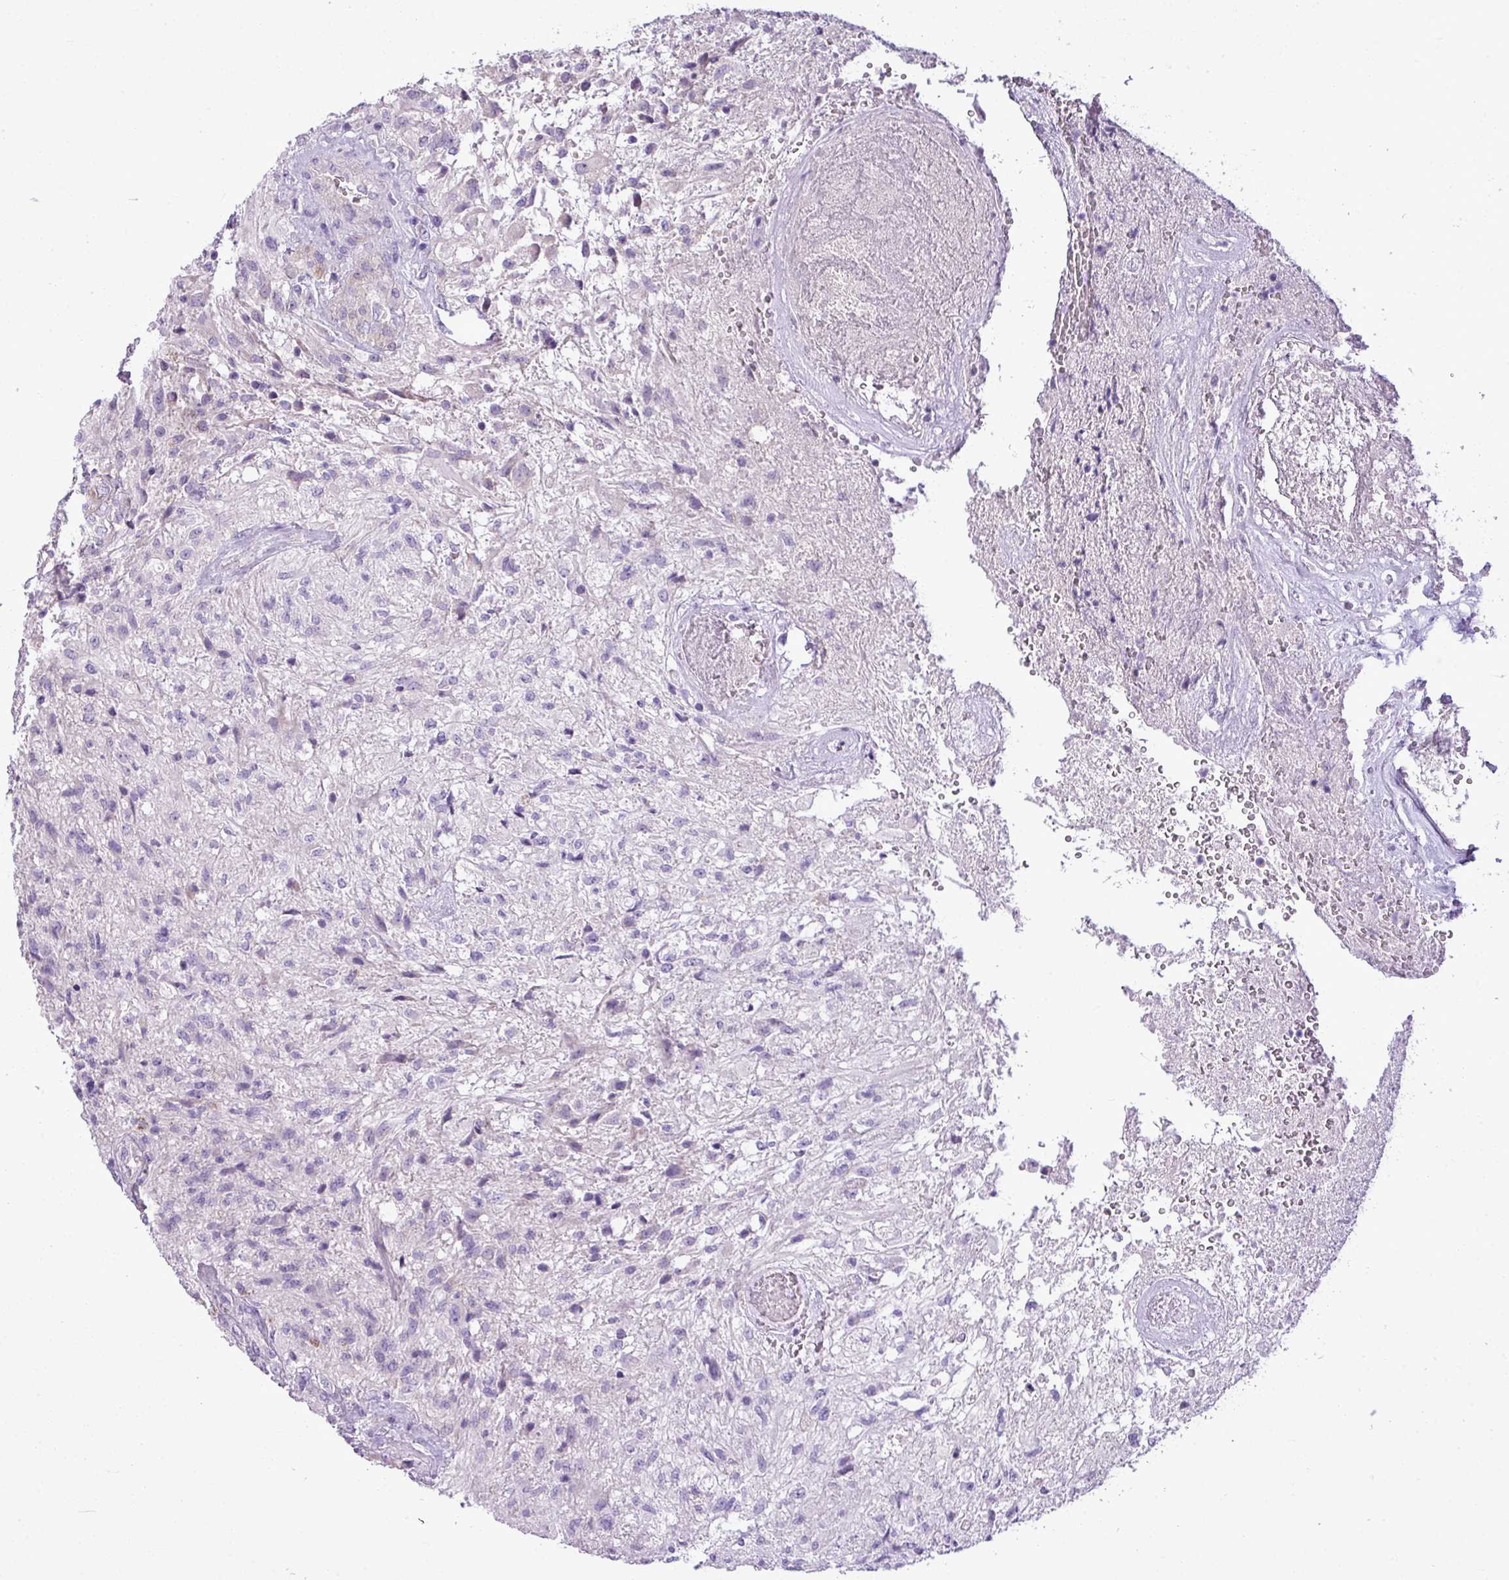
{"staining": {"intensity": "negative", "quantity": "none", "location": "none"}, "tissue": "glioma", "cell_type": "Tumor cells", "image_type": "cancer", "snomed": [{"axis": "morphology", "description": "Glioma, malignant, High grade"}, {"axis": "topography", "description": "Brain"}], "caption": "The histopathology image shows no significant staining in tumor cells of glioma. (Stains: DAB immunohistochemistry (IHC) with hematoxylin counter stain, Microscopy: brightfield microscopy at high magnification).", "gene": "IL17A", "patient": {"sex": "male", "age": 56}}